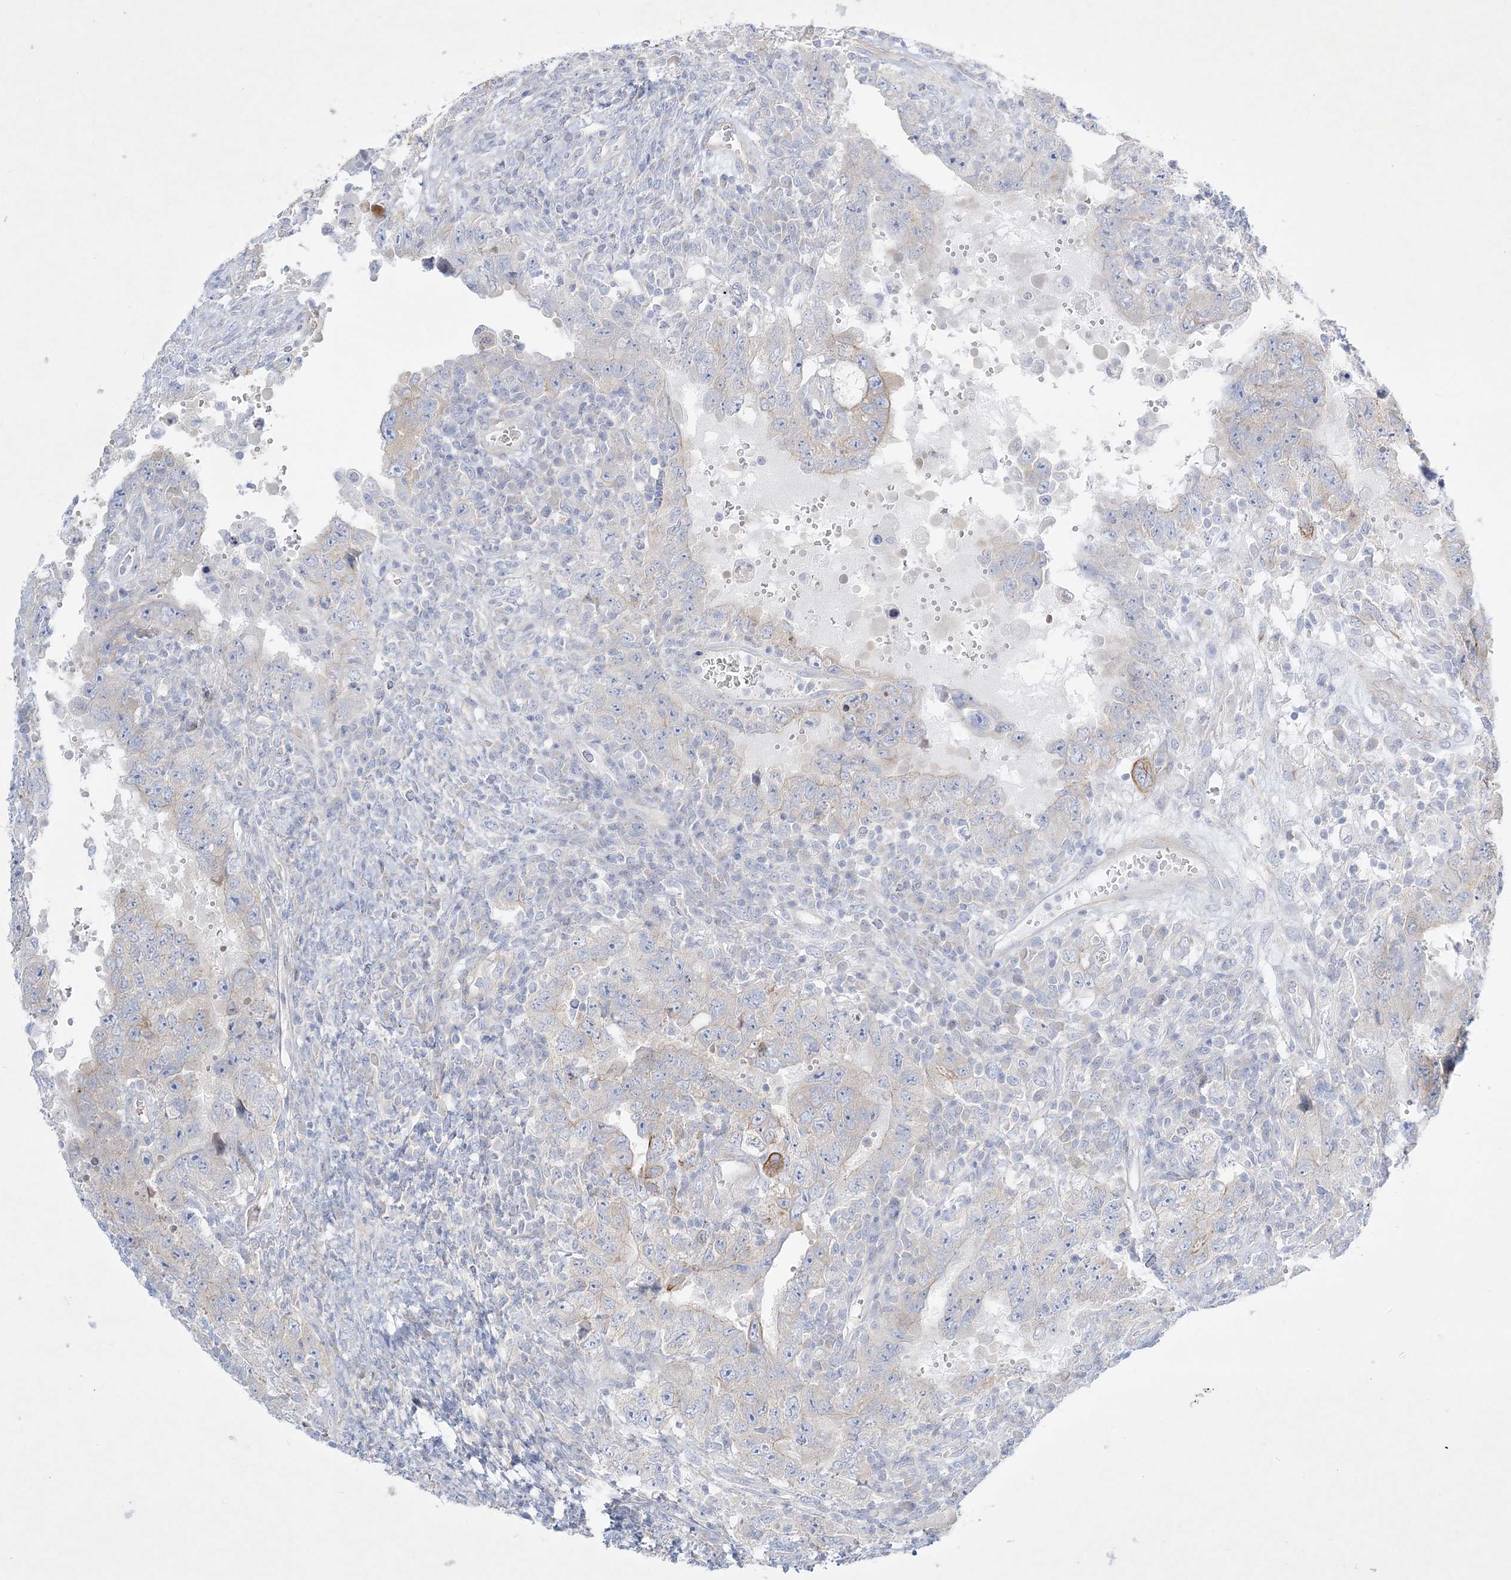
{"staining": {"intensity": "negative", "quantity": "none", "location": "none"}, "tissue": "testis cancer", "cell_type": "Tumor cells", "image_type": "cancer", "snomed": [{"axis": "morphology", "description": "Carcinoma, Embryonal, NOS"}, {"axis": "topography", "description": "Testis"}], "caption": "Micrograph shows no significant protein staining in tumor cells of testis embryonal carcinoma. (DAB (3,3'-diaminobenzidine) immunohistochemistry (IHC) visualized using brightfield microscopy, high magnification).", "gene": "FARSB", "patient": {"sex": "male", "age": 26}}